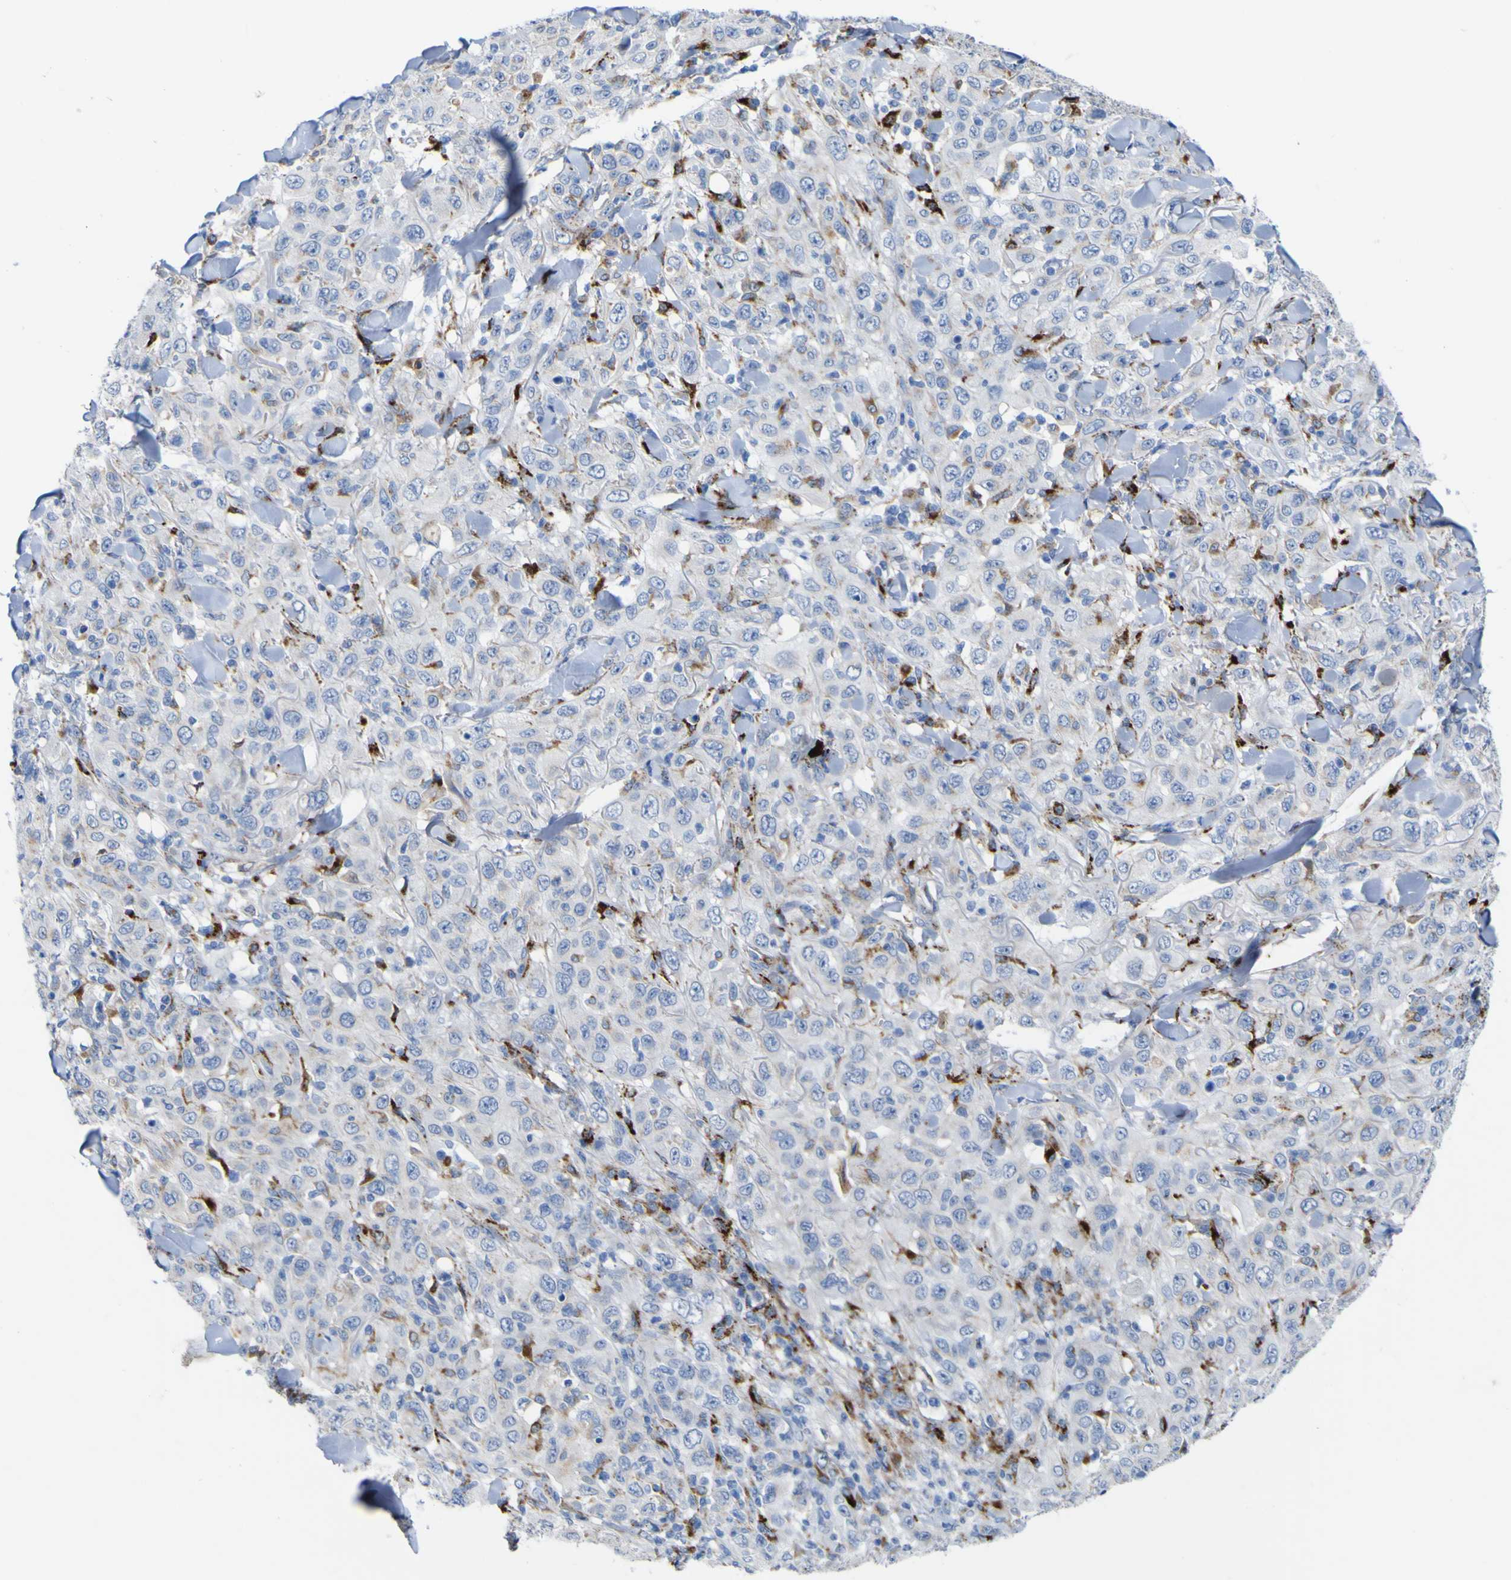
{"staining": {"intensity": "weak", "quantity": "<25%", "location": "cytoplasmic/membranous"}, "tissue": "skin cancer", "cell_type": "Tumor cells", "image_type": "cancer", "snomed": [{"axis": "morphology", "description": "Squamous cell carcinoma, NOS"}, {"axis": "topography", "description": "Skin"}], "caption": "High power microscopy micrograph of an immunohistochemistry micrograph of skin cancer (squamous cell carcinoma), revealing no significant staining in tumor cells.", "gene": "PTPRF", "patient": {"sex": "female", "age": 88}}